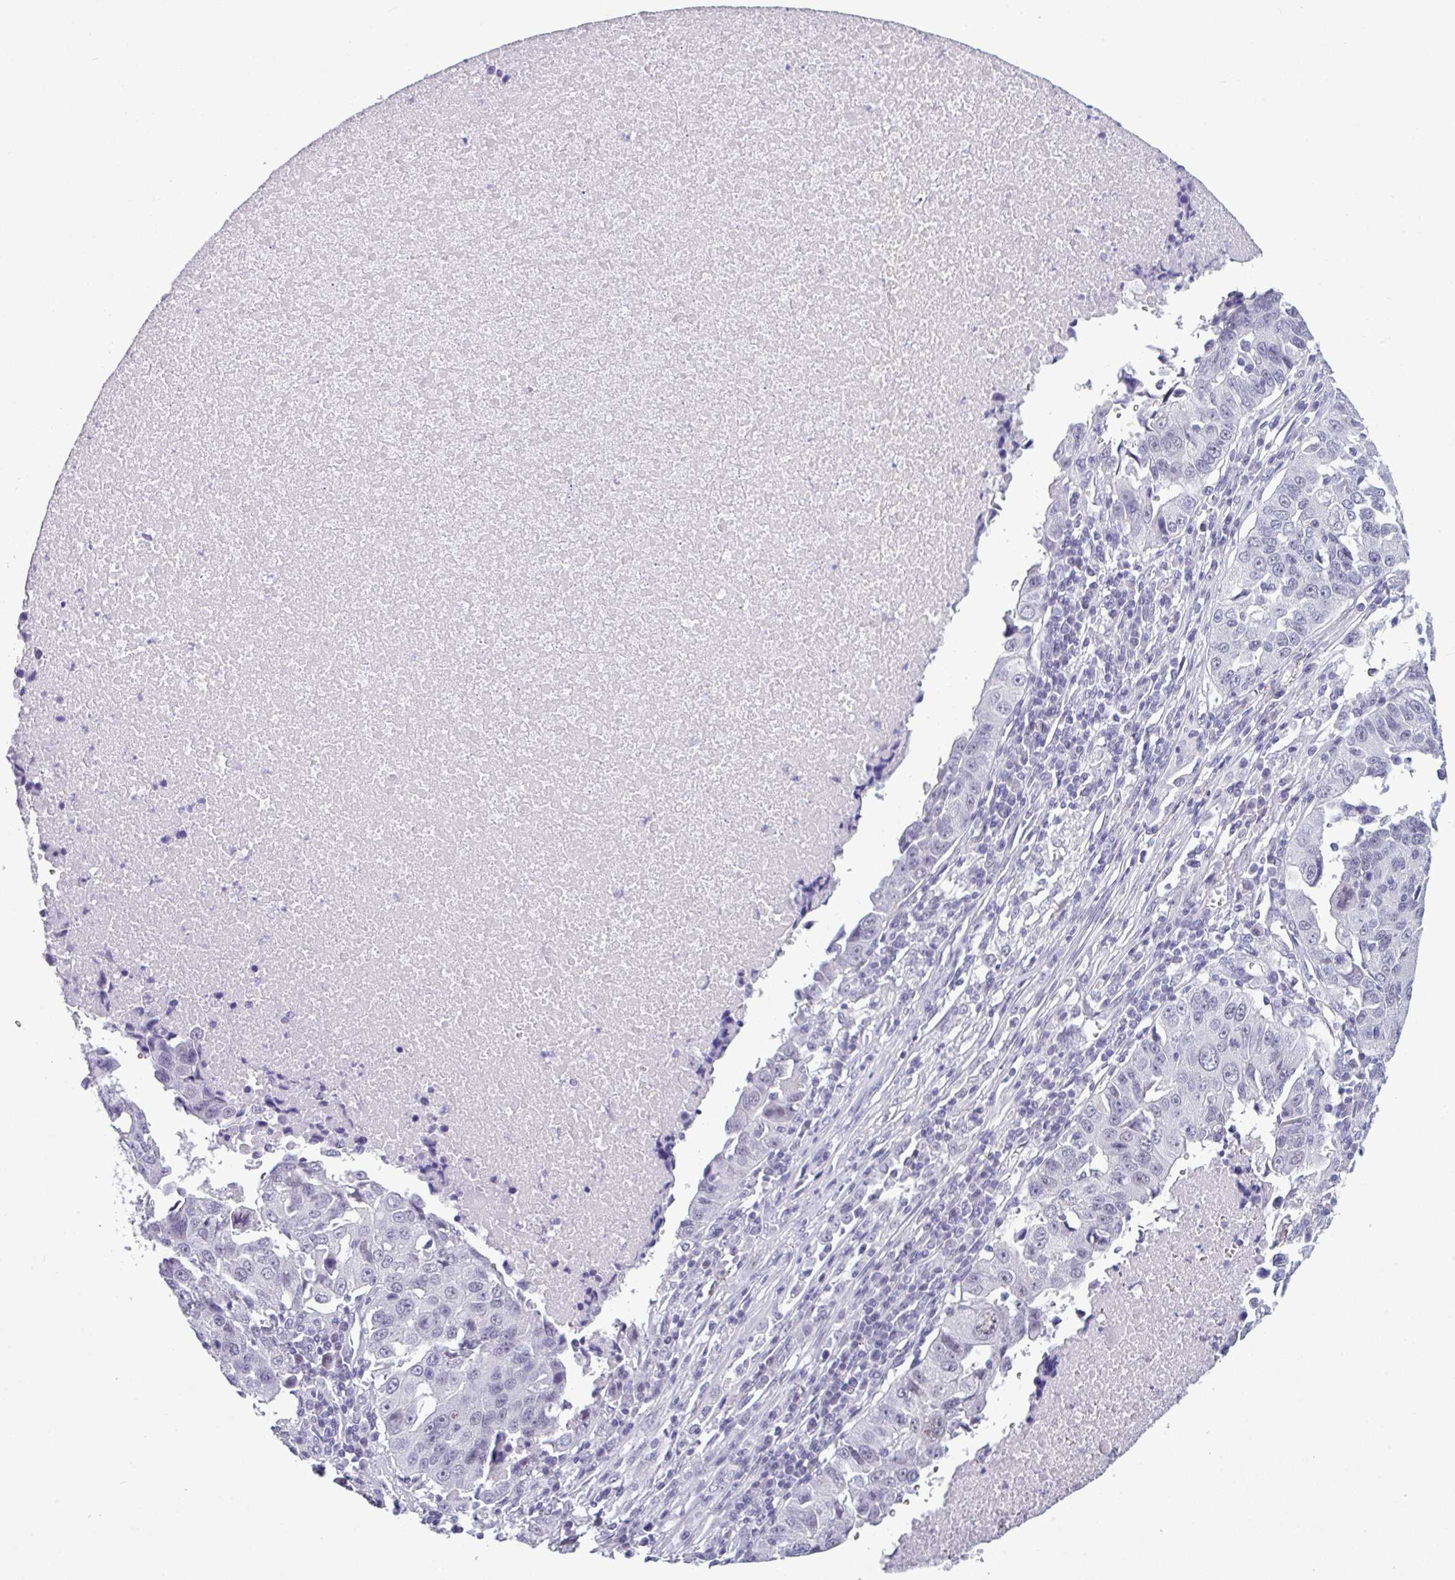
{"staining": {"intensity": "negative", "quantity": "none", "location": "none"}, "tissue": "lung cancer", "cell_type": "Tumor cells", "image_type": "cancer", "snomed": [{"axis": "morphology", "description": "Squamous cell carcinoma, NOS"}, {"axis": "topography", "description": "Lung"}], "caption": "A photomicrograph of human lung squamous cell carcinoma is negative for staining in tumor cells.", "gene": "SRGAP1", "patient": {"sex": "female", "age": 66}}